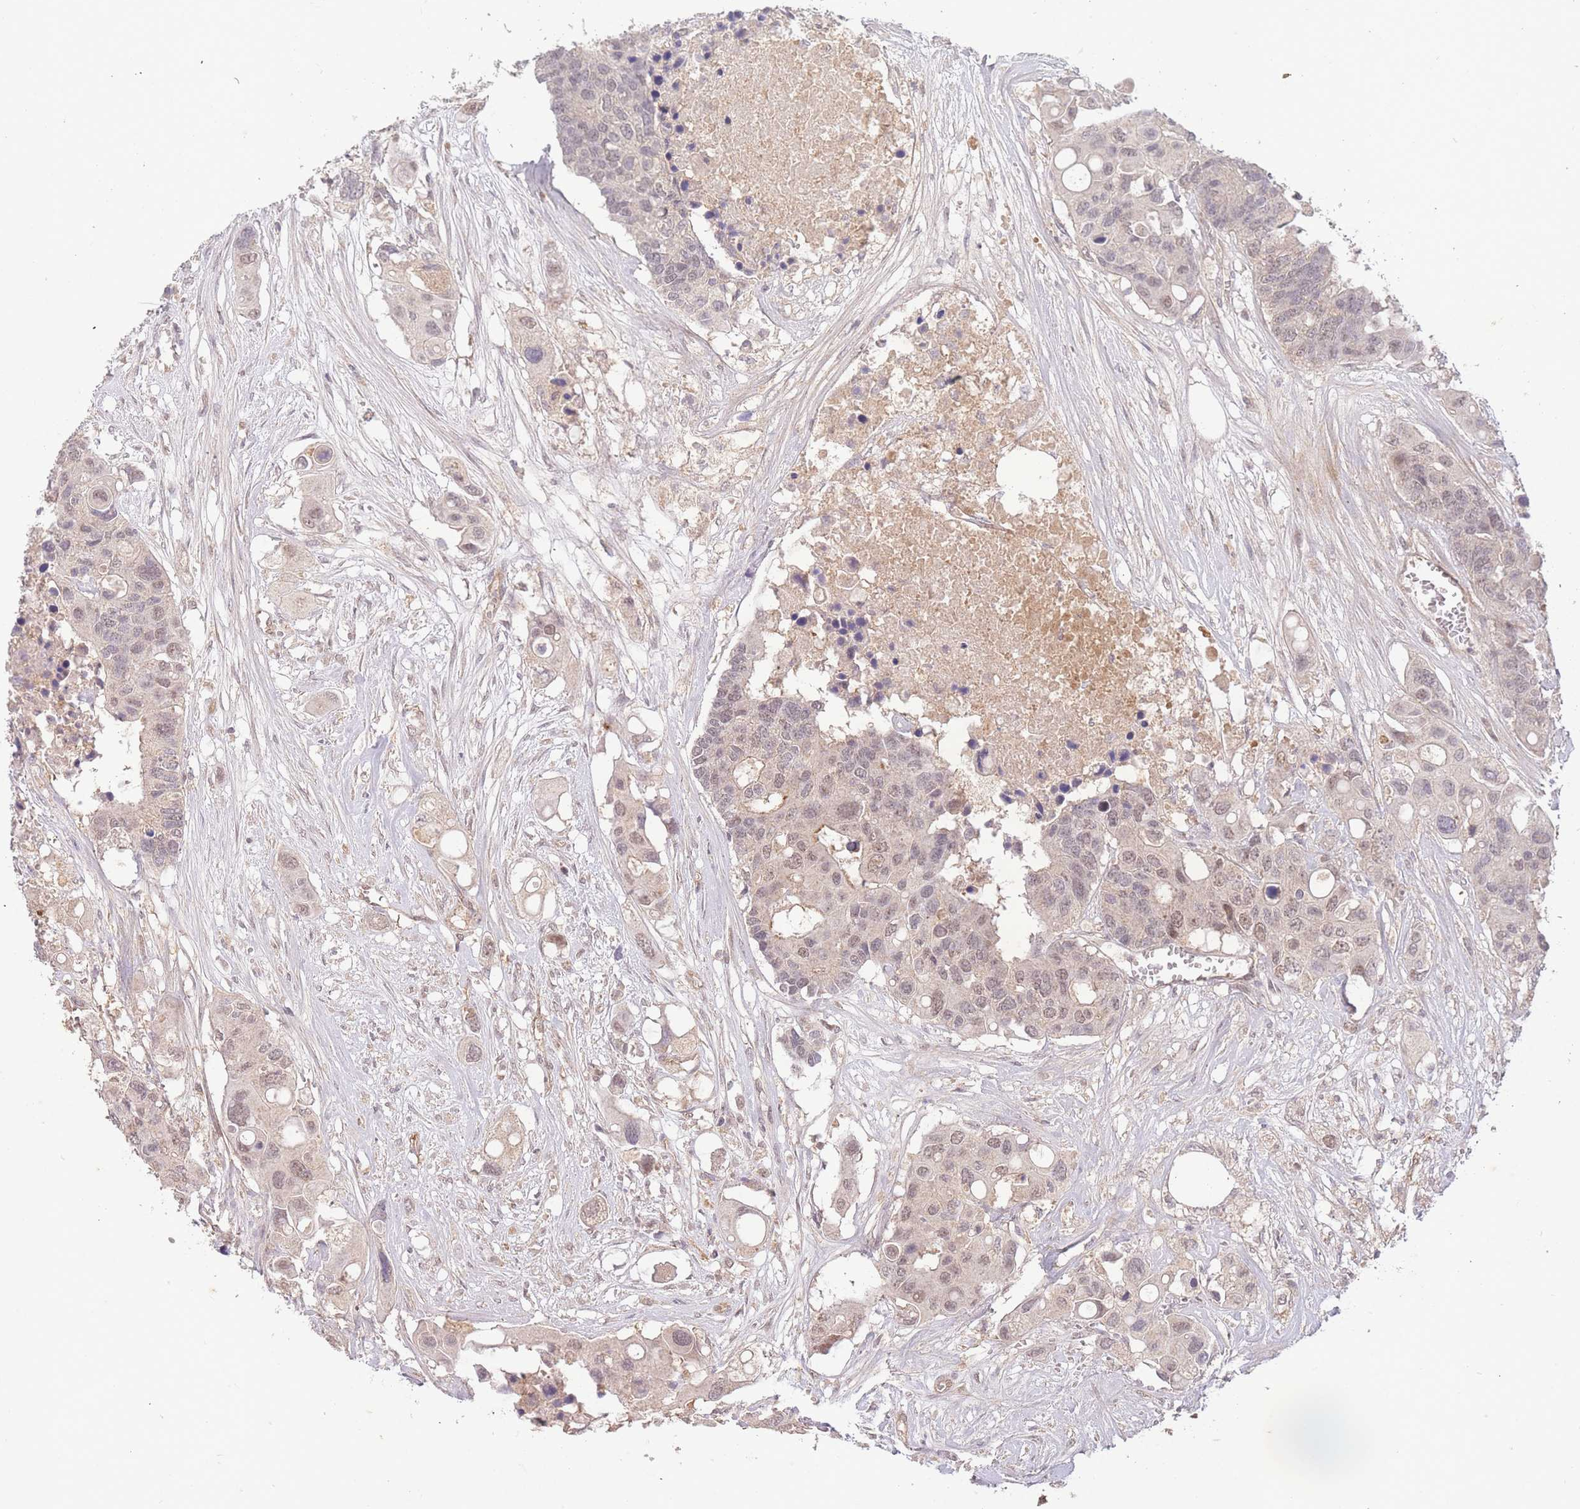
{"staining": {"intensity": "weak", "quantity": ">75%", "location": "cytoplasmic/membranous,nuclear"}, "tissue": "colorectal cancer", "cell_type": "Tumor cells", "image_type": "cancer", "snomed": [{"axis": "morphology", "description": "Adenocarcinoma, NOS"}, {"axis": "topography", "description": "Colon"}], "caption": "Adenocarcinoma (colorectal) stained with immunohistochemistry shows weak cytoplasmic/membranous and nuclear positivity in about >75% of tumor cells. The protein of interest is stained brown, and the nuclei are stained in blue (DAB (3,3'-diaminobenzidine) IHC with brightfield microscopy, high magnification).", "gene": "RNF144B", "patient": {"sex": "male", "age": 77}}